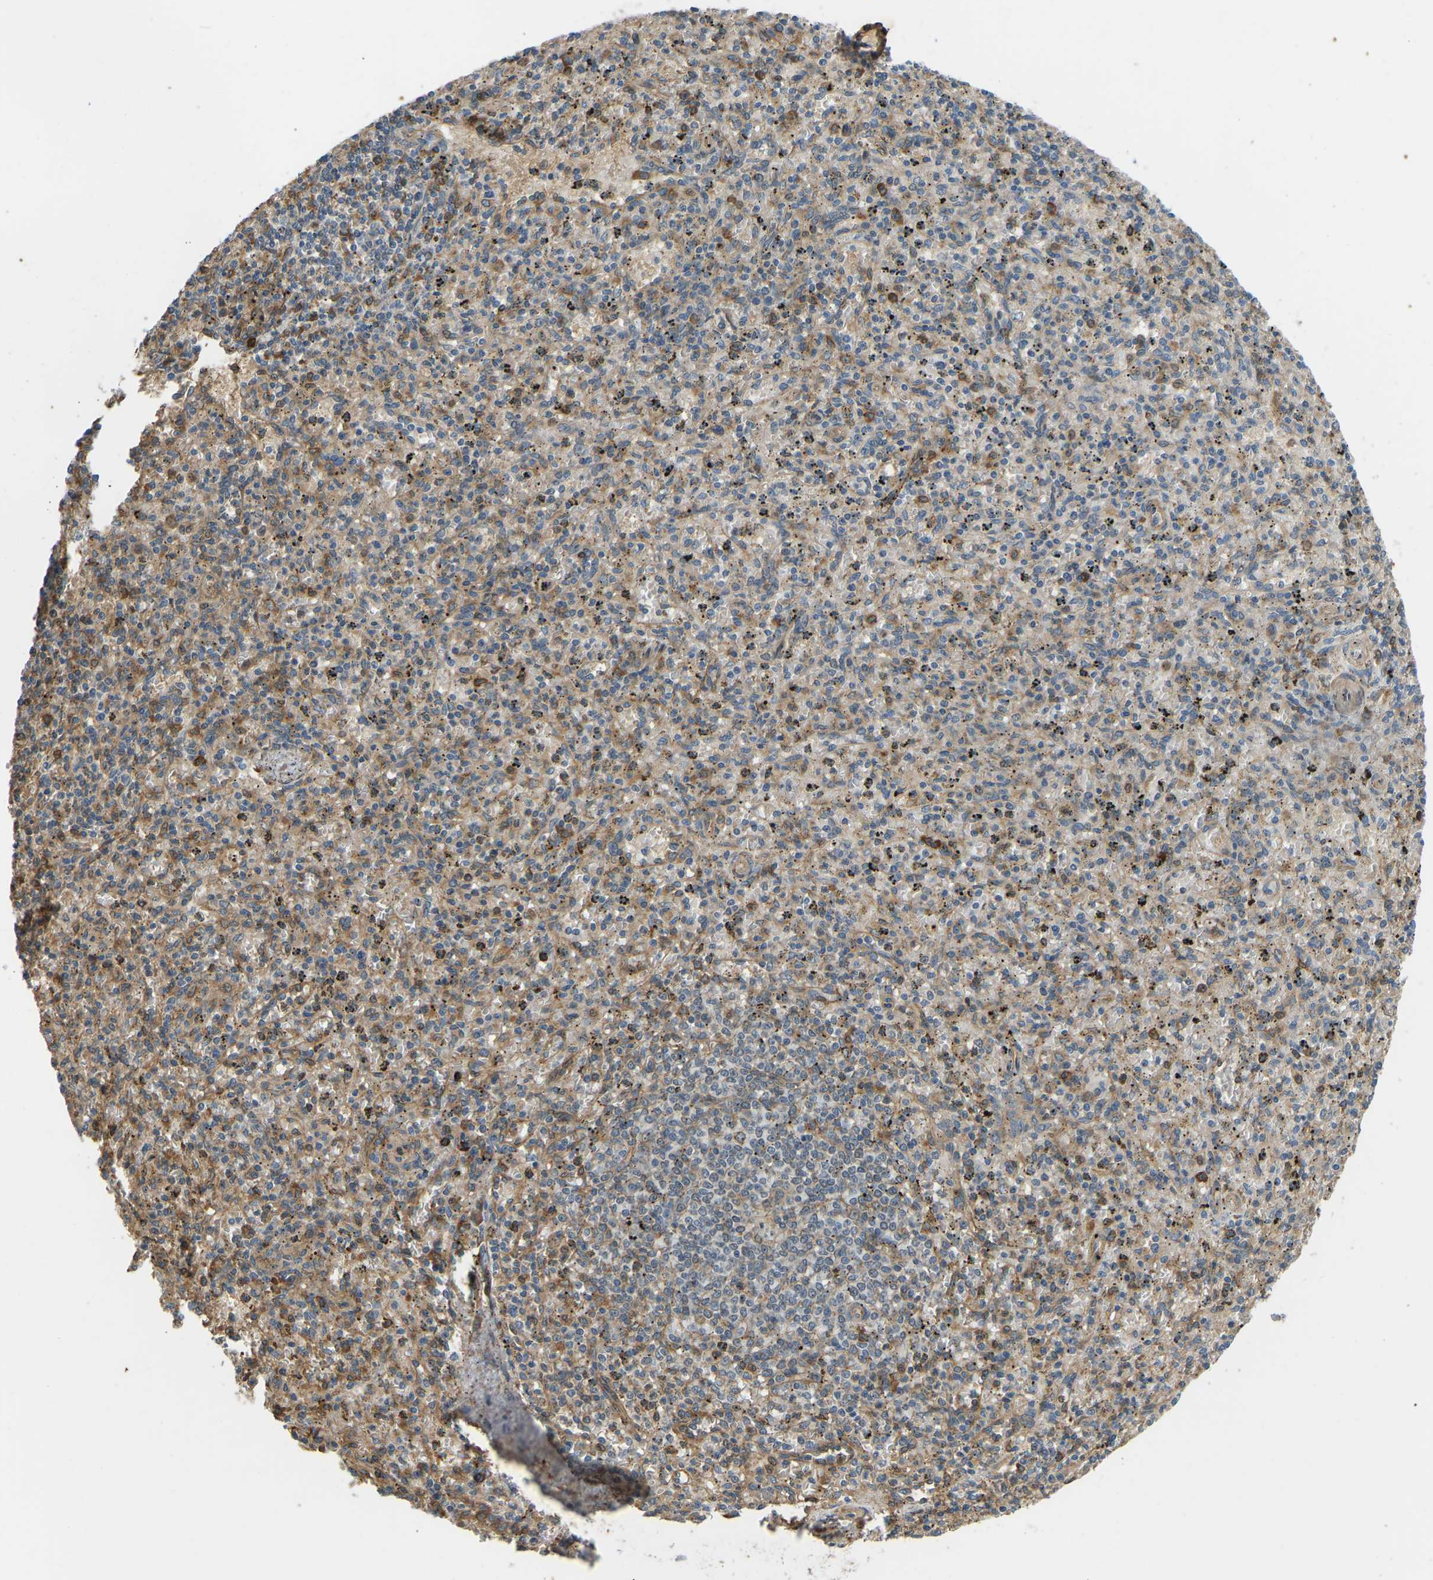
{"staining": {"intensity": "moderate", "quantity": "25%-75%", "location": "cytoplasmic/membranous"}, "tissue": "spleen", "cell_type": "Cells in red pulp", "image_type": "normal", "snomed": [{"axis": "morphology", "description": "Normal tissue, NOS"}, {"axis": "topography", "description": "Spleen"}], "caption": "Immunohistochemistry (IHC) staining of benign spleen, which exhibits medium levels of moderate cytoplasmic/membranous expression in about 25%-75% of cells in red pulp indicating moderate cytoplasmic/membranous protein expression. The staining was performed using DAB (3,3'-diaminobenzidine) (brown) for protein detection and nuclei were counterstained in hematoxylin (blue).", "gene": "OS9", "patient": {"sex": "male", "age": 72}}